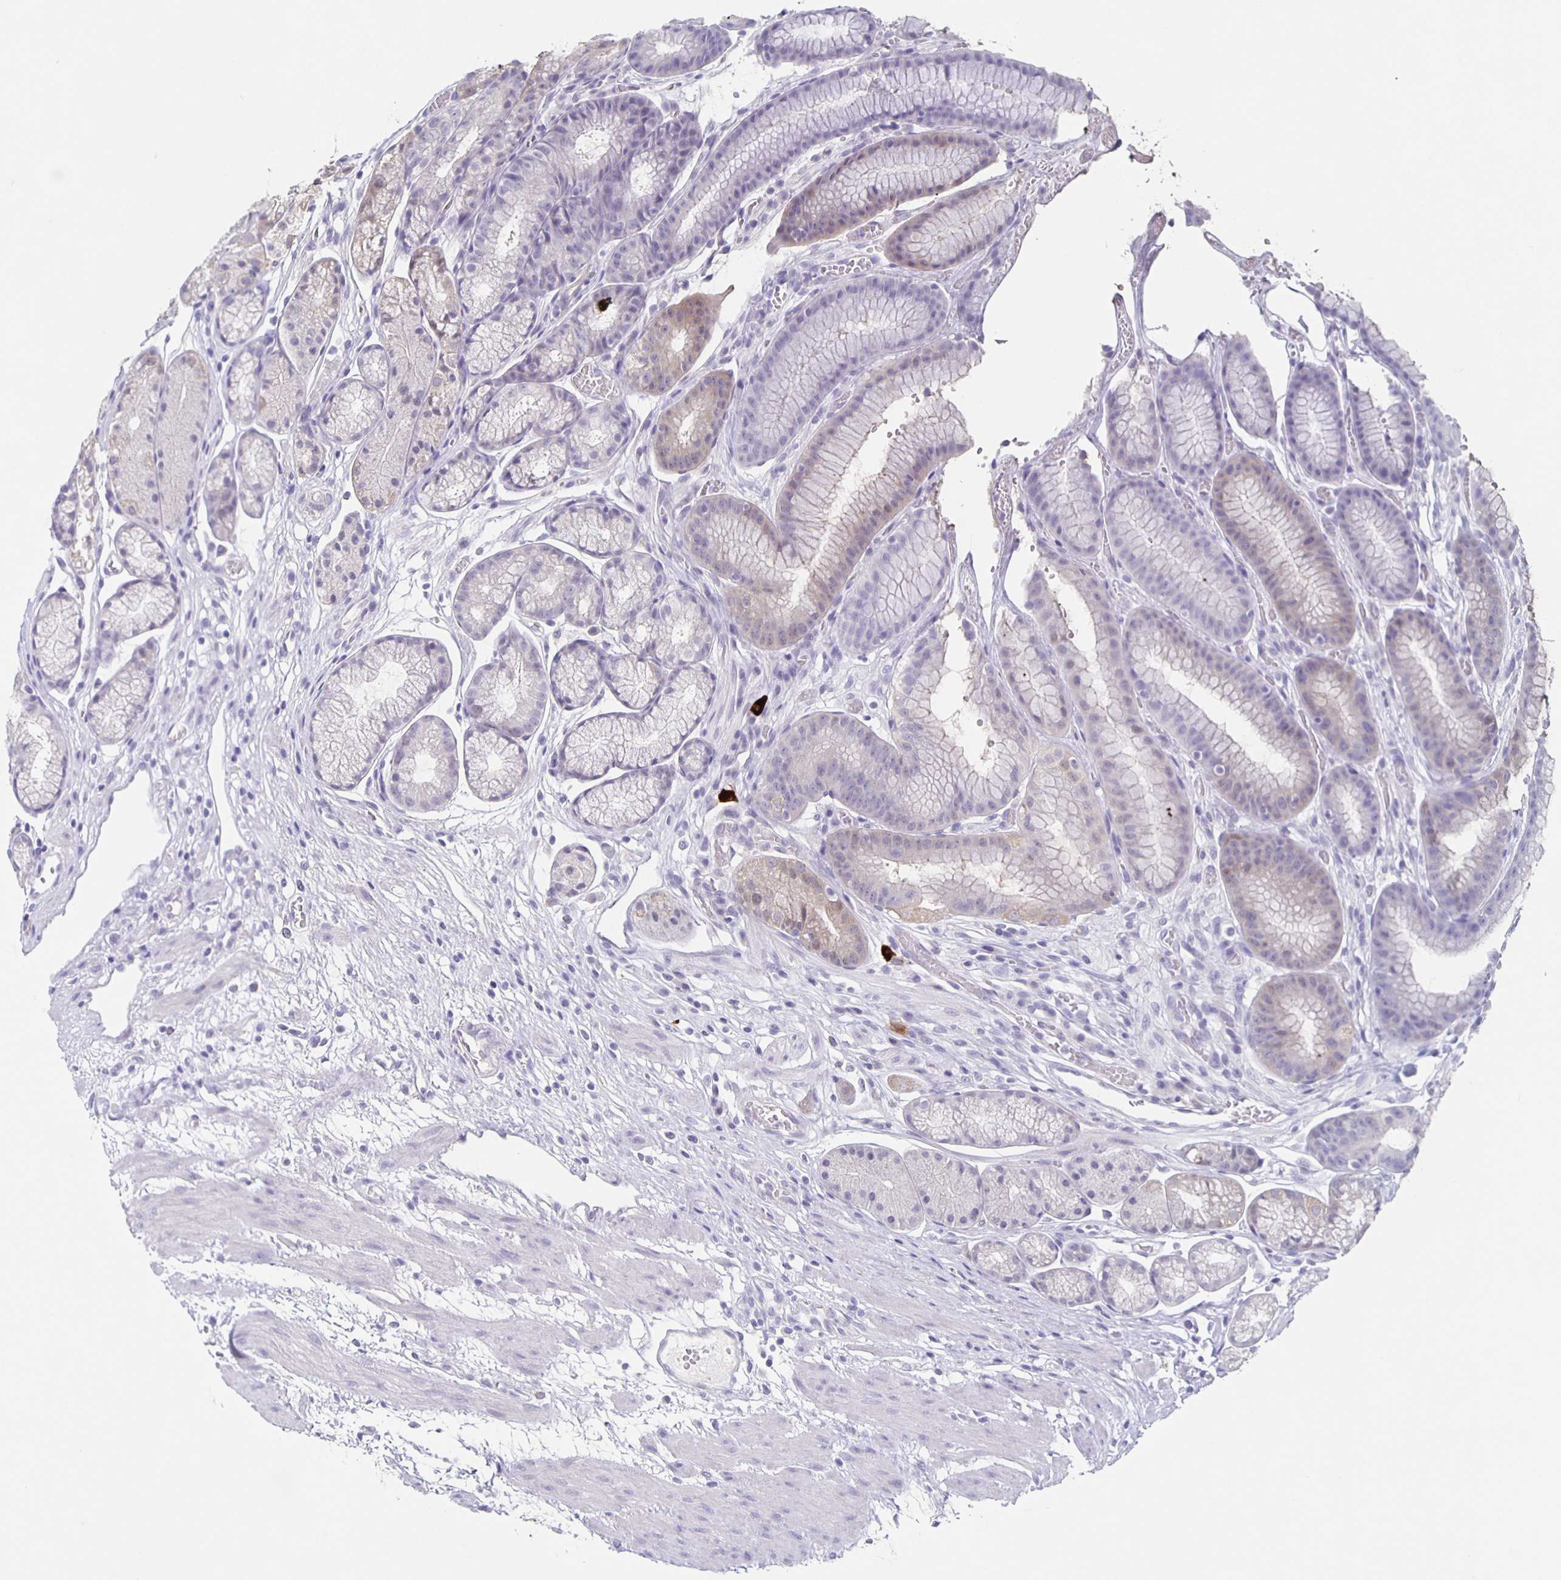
{"staining": {"intensity": "weak", "quantity": "<25%", "location": "cytoplasmic/membranous"}, "tissue": "stomach", "cell_type": "Glandular cells", "image_type": "normal", "snomed": [{"axis": "morphology", "description": "Normal tissue, NOS"}, {"axis": "topography", "description": "Smooth muscle"}, {"axis": "topography", "description": "Stomach"}], "caption": "The immunohistochemistry (IHC) micrograph has no significant expression in glandular cells of stomach.", "gene": "CARNS1", "patient": {"sex": "male", "age": 70}}